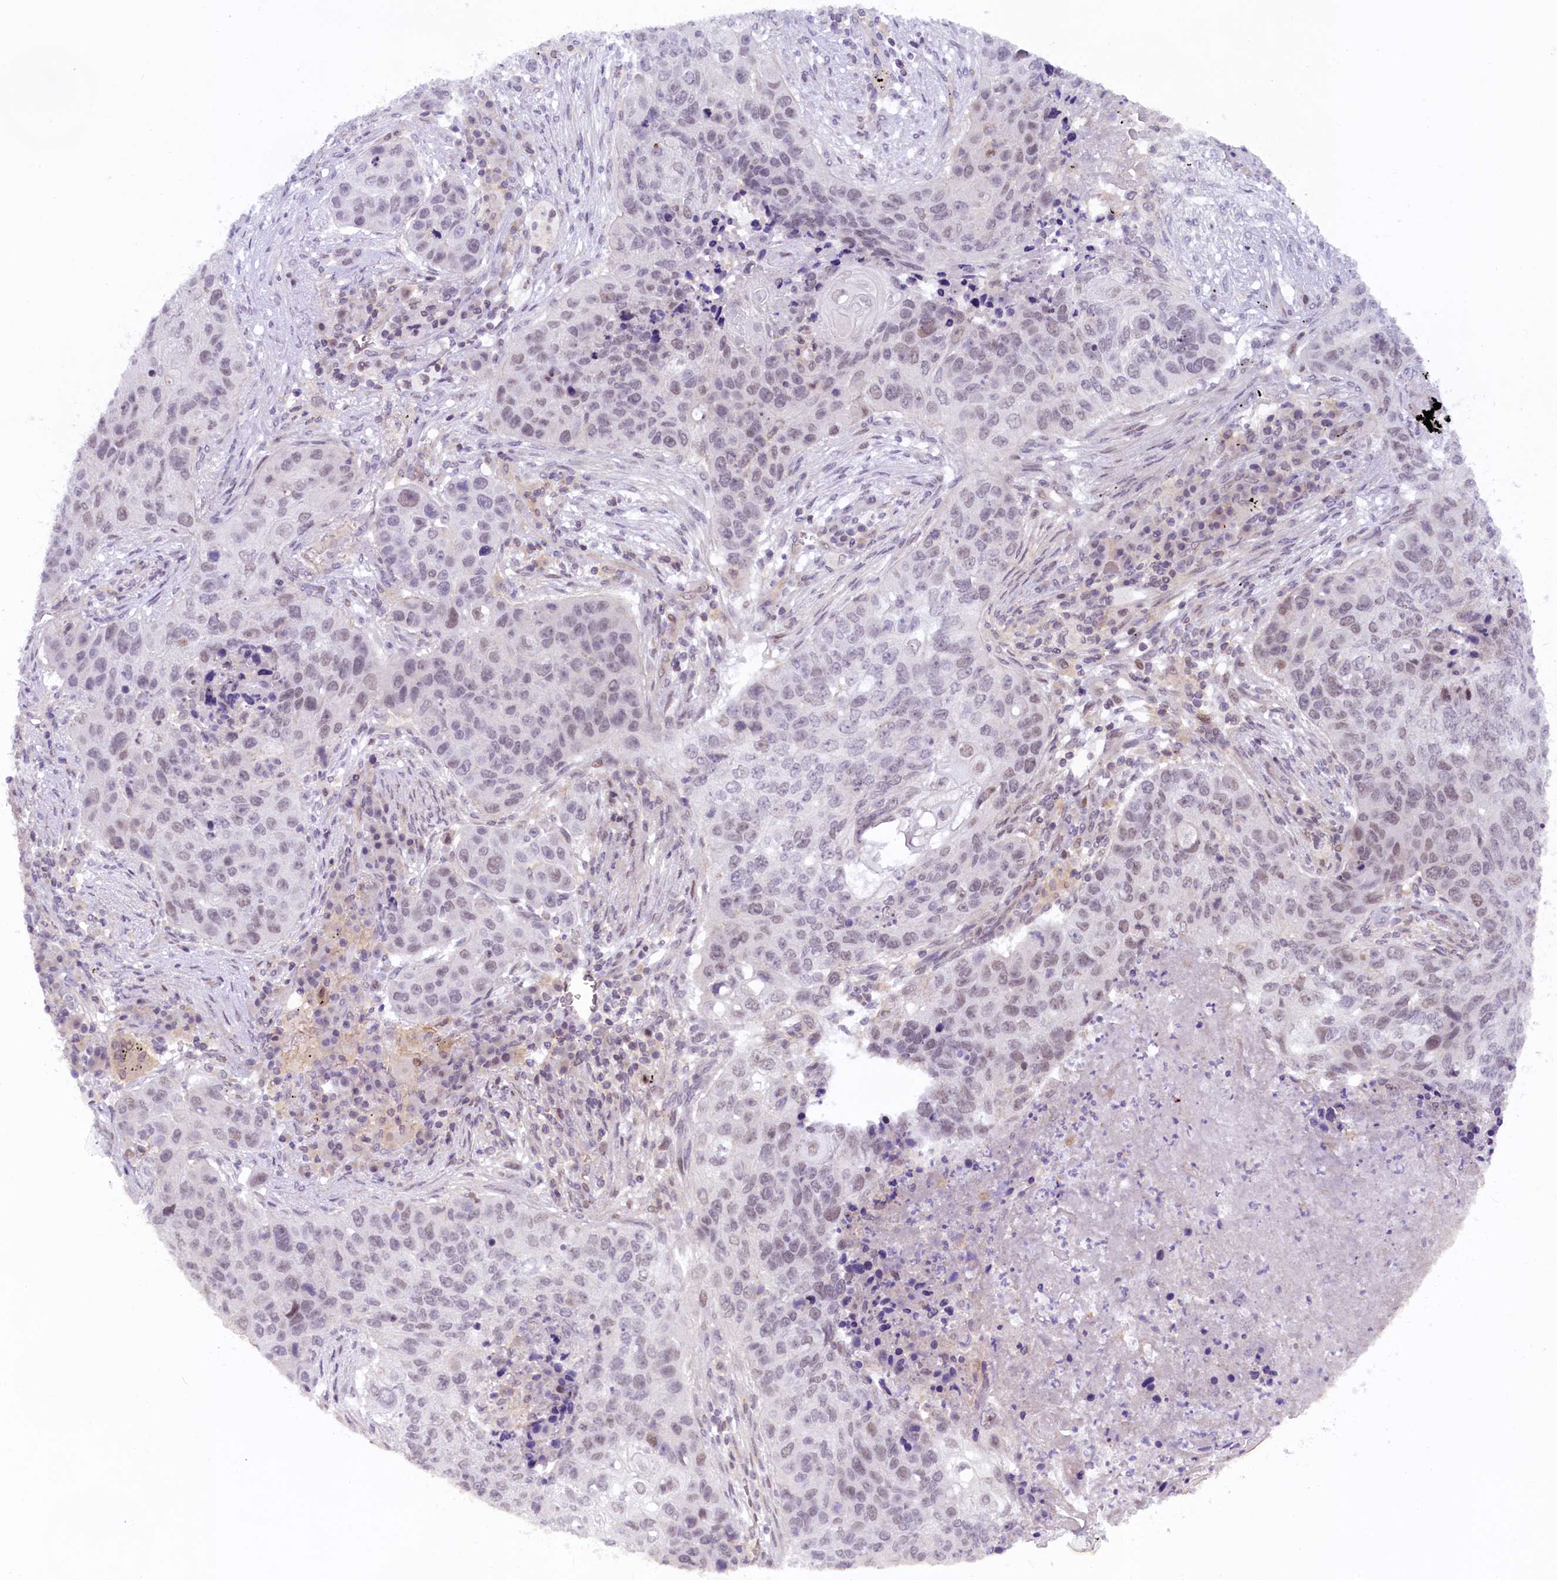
{"staining": {"intensity": "weak", "quantity": "<25%", "location": "nuclear"}, "tissue": "lung cancer", "cell_type": "Tumor cells", "image_type": "cancer", "snomed": [{"axis": "morphology", "description": "Squamous cell carcinoma, NOS"}, {"axis": "topography", "description": "Lung"}], "caption": "An IHC image of lung cancer (squamous cell carcinoma) is shown. There is no staining in tumor cells of lung cancer (squamous cell carcinoma).", "gene": "FCHO1", "patient": {"sex": "female", "age": 63}}